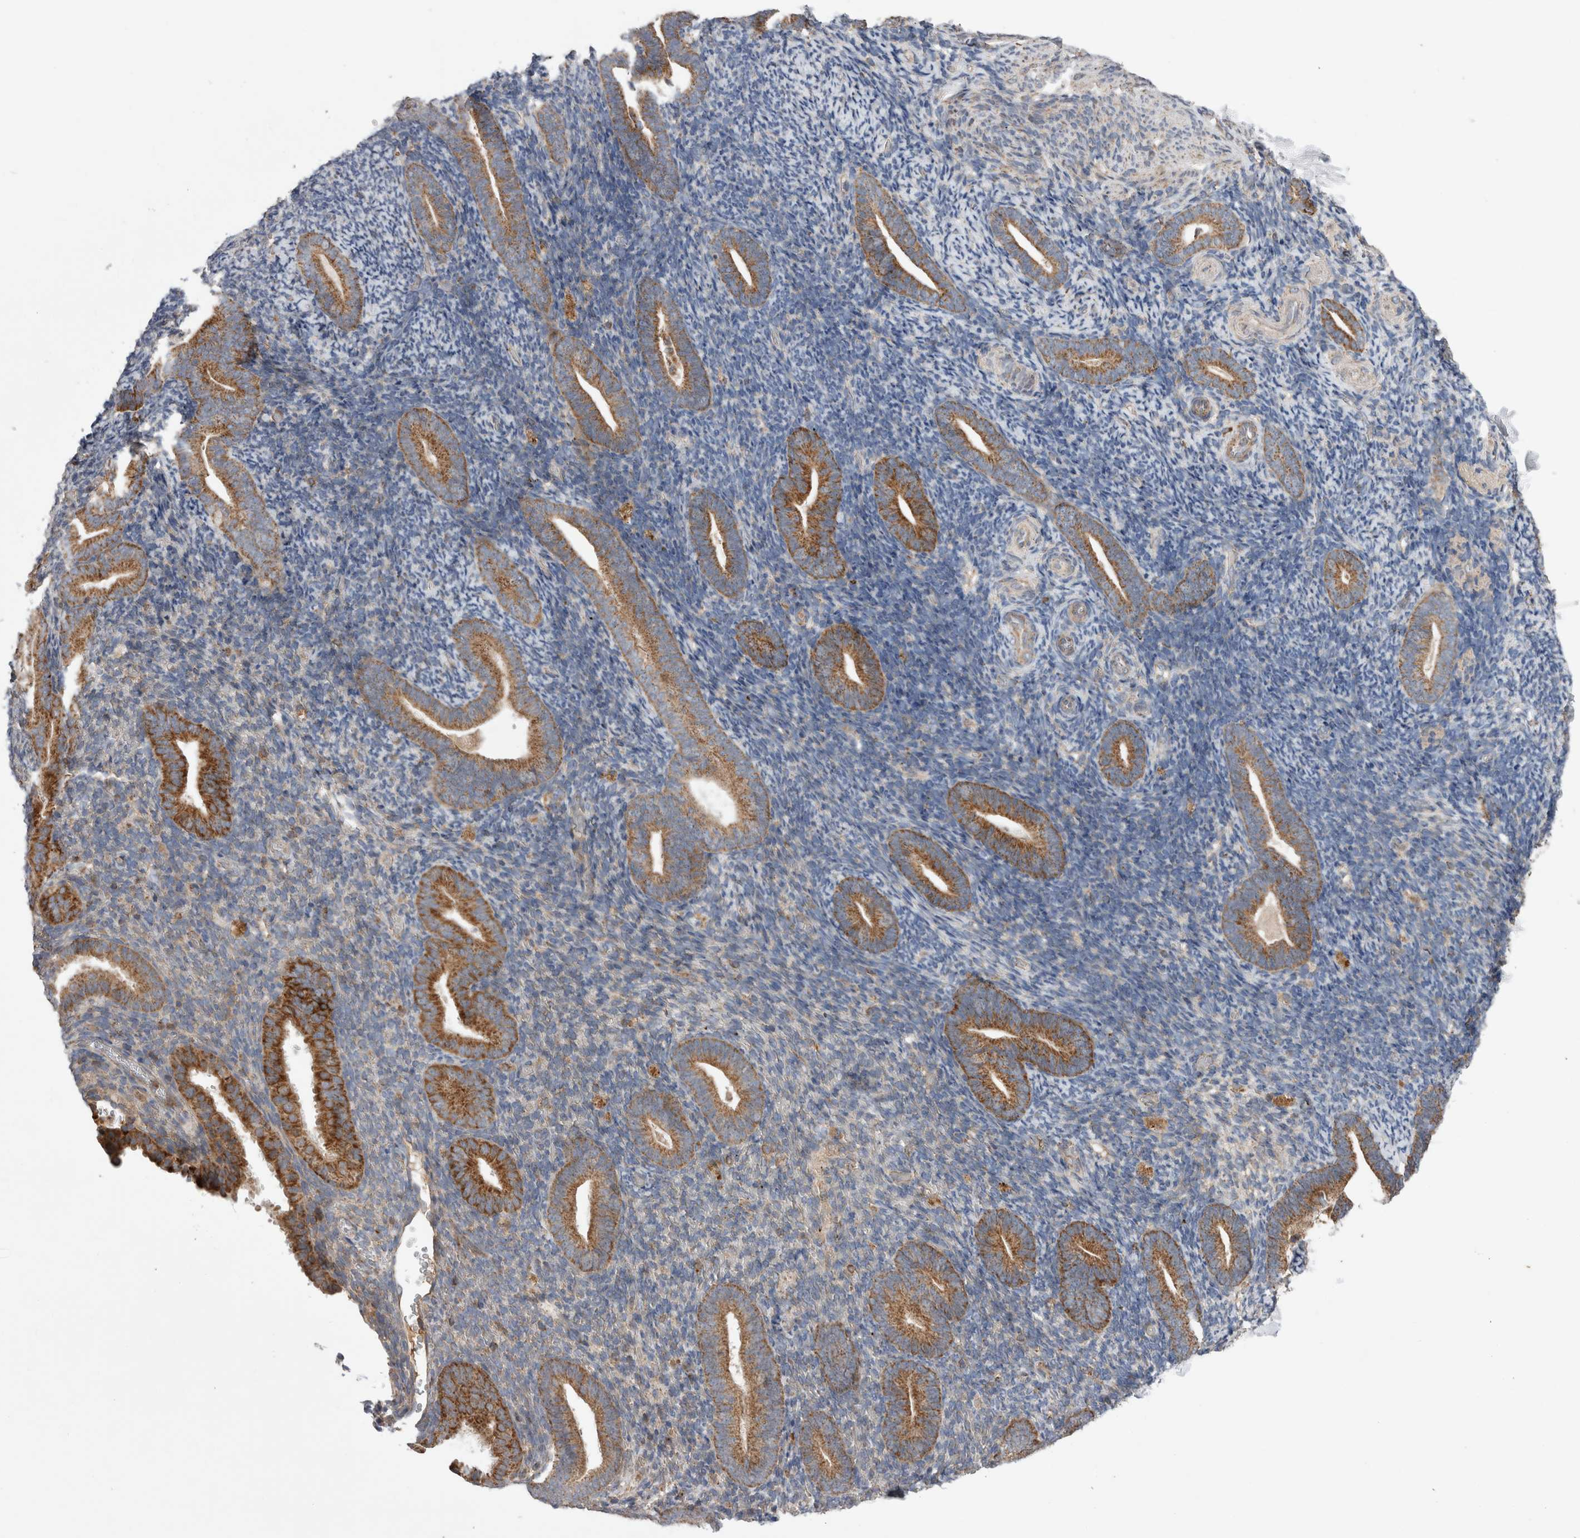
{"staining": {"intensity": "moderate", "quantity": "<25%", "location": "cytoplasmic/membranous"}, "tissue": "endometrium", "cell_type": "Cells in endometrial stroma", "image_type": "normal", "snomed": [{"axis": "morphology", "description": "Normal tissue, NOS"}, {"axis": "topography", "description": "Endometrium"}], "caption": "Cells in endometrial stroma show low levels of moderate cytoplasmic/membranous expression in about <25% of cells in unremarkable endometrium.", "gene": "KIF21B", "patient": {"sex": "female", "age": 51}}